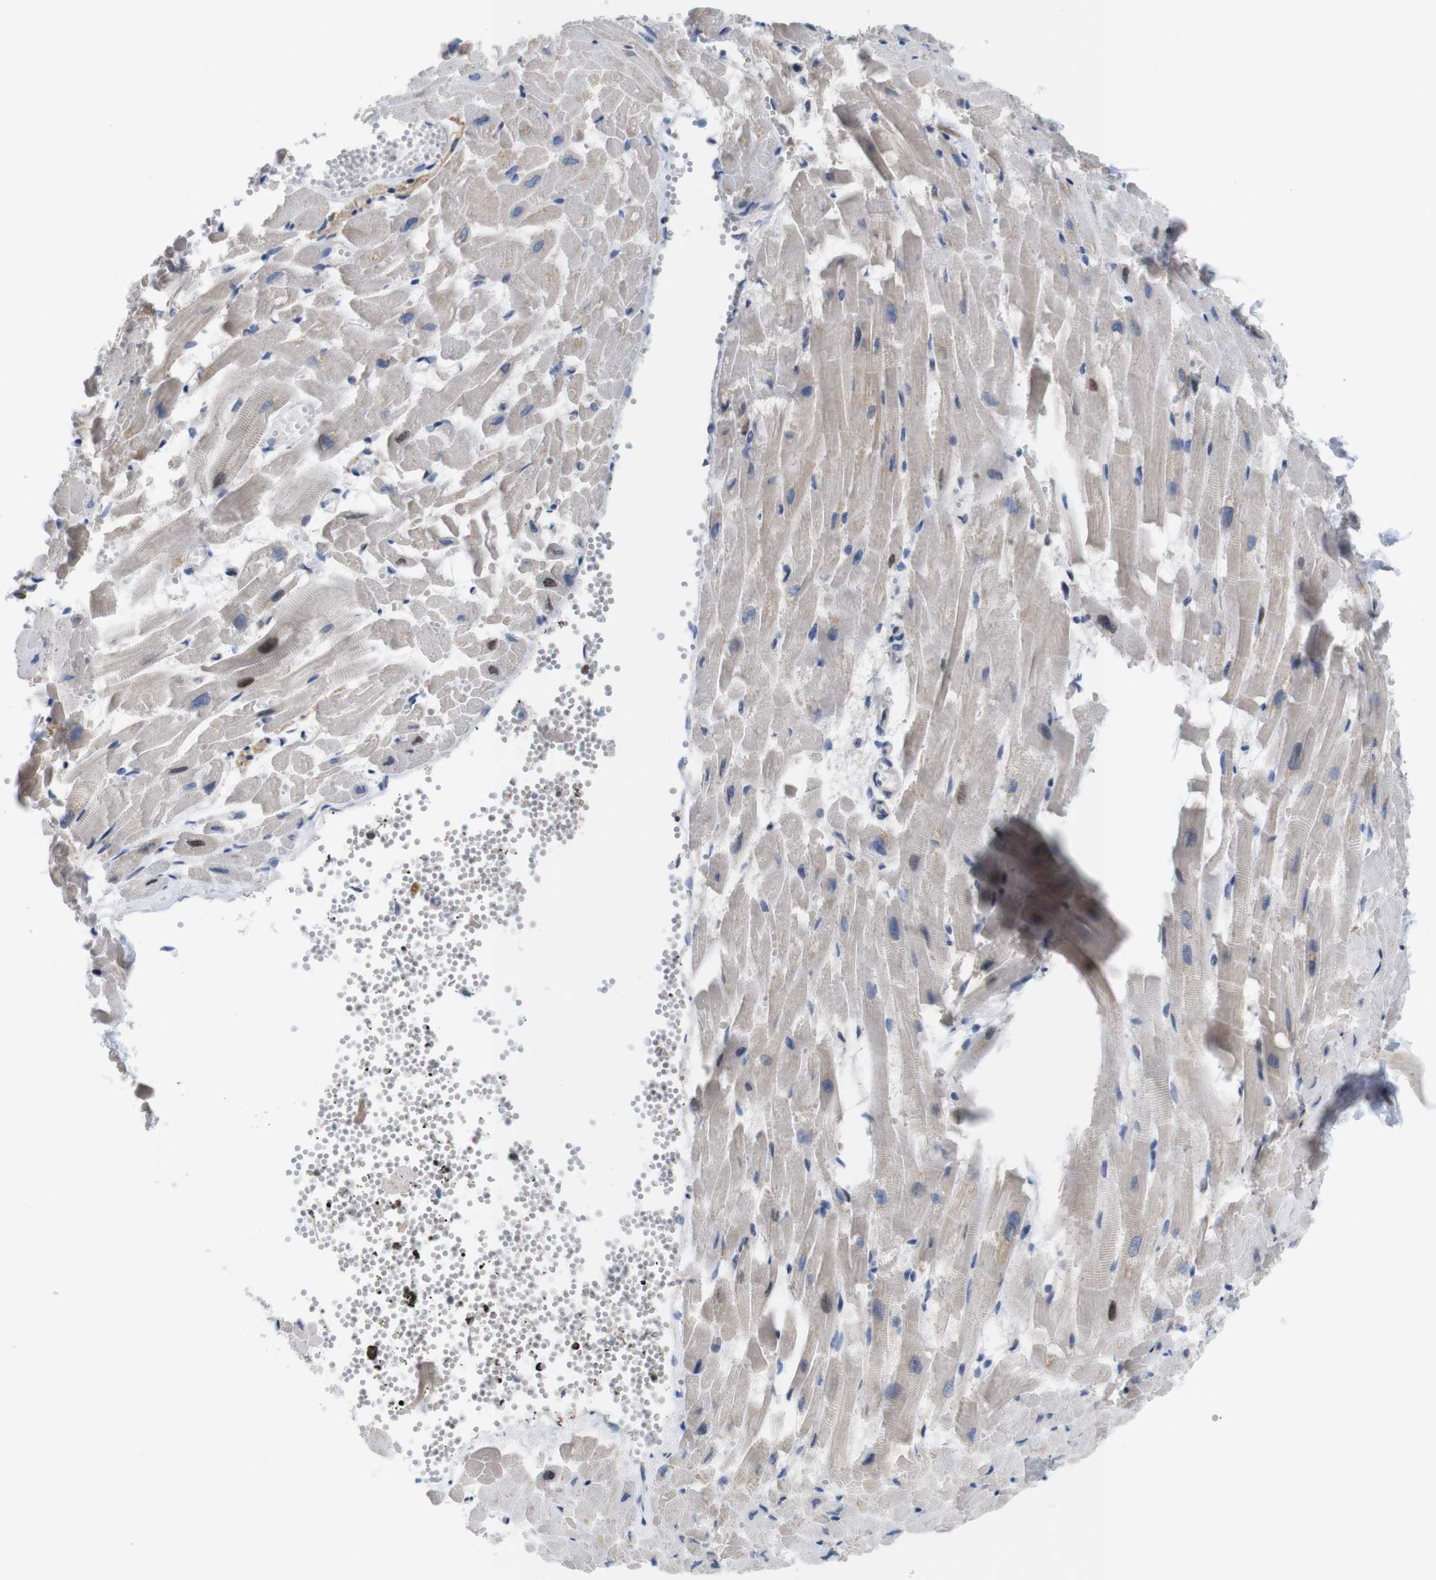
{"staining": {"intensity": "moderate", "quantity": ">75%", "location": "cytoplasmic/membranous,nuclear"}, "tissue": "heart muscle", "cell_type": "Cardiomyocytes", "image_type": "normal", "snomed": [{"axis": "morphology", "description": "Normal tissue, NOS"}, {"axis": "topography", "description": "Heart"}], "caption": "Immunohistochemistry micrograph of unremarkable heart muscle: human heart muscle stained using immunohistochemistry displays medium levels of moderate protein expression localized specifically in the cytoplasmic/membranous,nuclear of cardiomyocytes, appearing as a cytoplasmic/membranous,nuclear brown color.", "gene": "PNMA8A", "patient": {"sex": "female", "age": 19}}